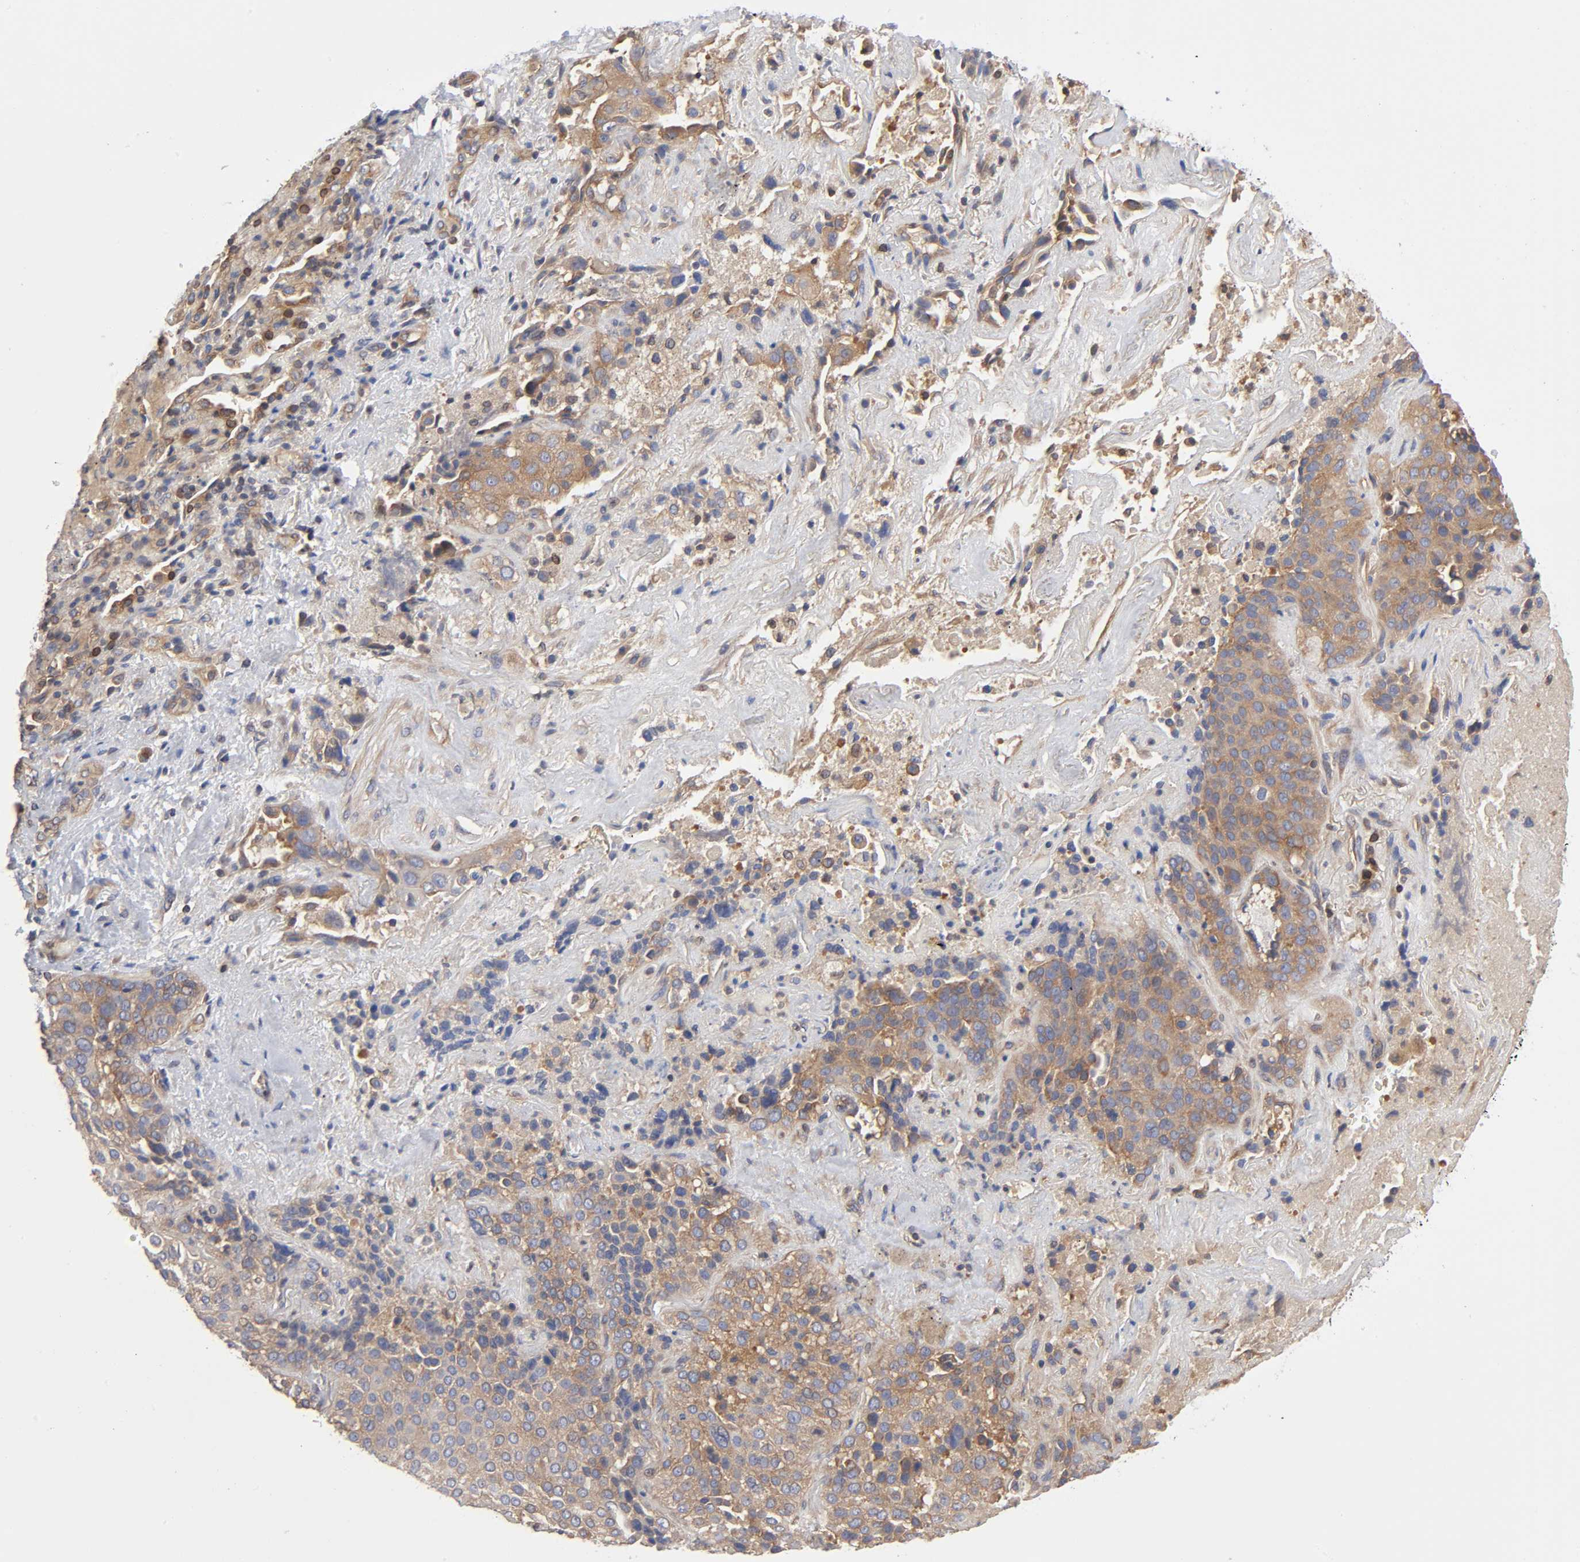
{"staining": {"intensity": "weak", "quantity": "25%-75%", "location": "cytoplasmic/membranous"}, "tissue": "lung cancer", "cell_type": "Tumor cells", "image_type": "cancer", "snomed": [{"axis": "morphology", "description": "Squamous cell carcinoma, NOS"}, {"axis": "topography", "description": "Lung"}], "caption": "Protein staining exhibits weak cytoplasmic/membranous staining in approximately 25%-75% of tumor cells in lung cancer.", "gene": "STRN3", "patient": {"sex": "male", "age": 54}}